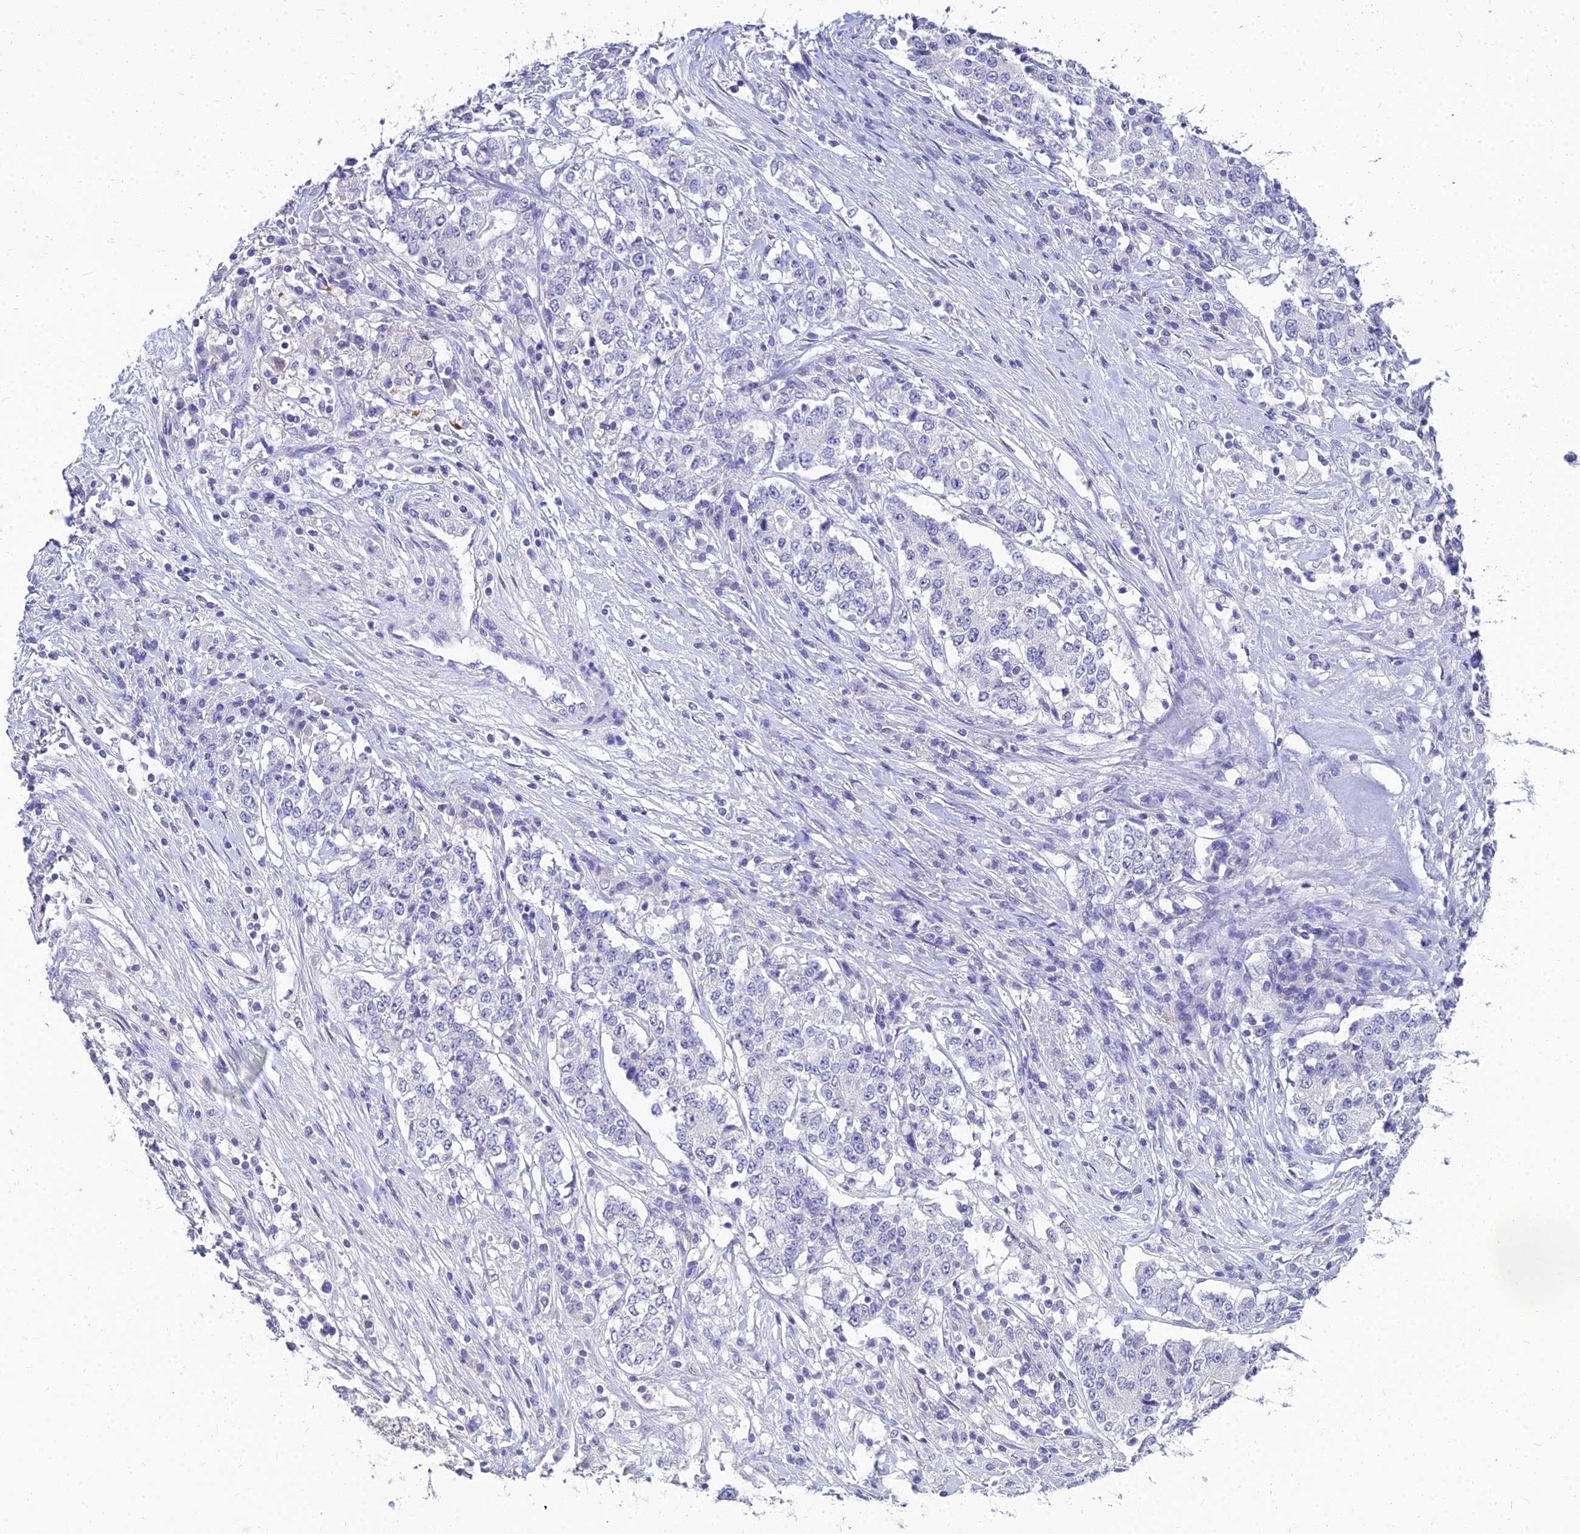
{"staining": {"intensity": "negative", "quantity": "none", "location": "none"}, "tissue": "stomach cancer", "cell_type": "Tumor cells", "image_type": "cancer", "snomed": [{"axis": "morphology", "description": "Adenocarcinoma, NOS"}, {"axis": "topography", "description": "Stomach"}], "caption": "IHC micrograph of human stomach cancer (adenocarcinoma) stained for a protein (brown), which exhibits no staining in tumor cells.", "gene": "NPY", "patient": {"sex": "male", "age": 59}}